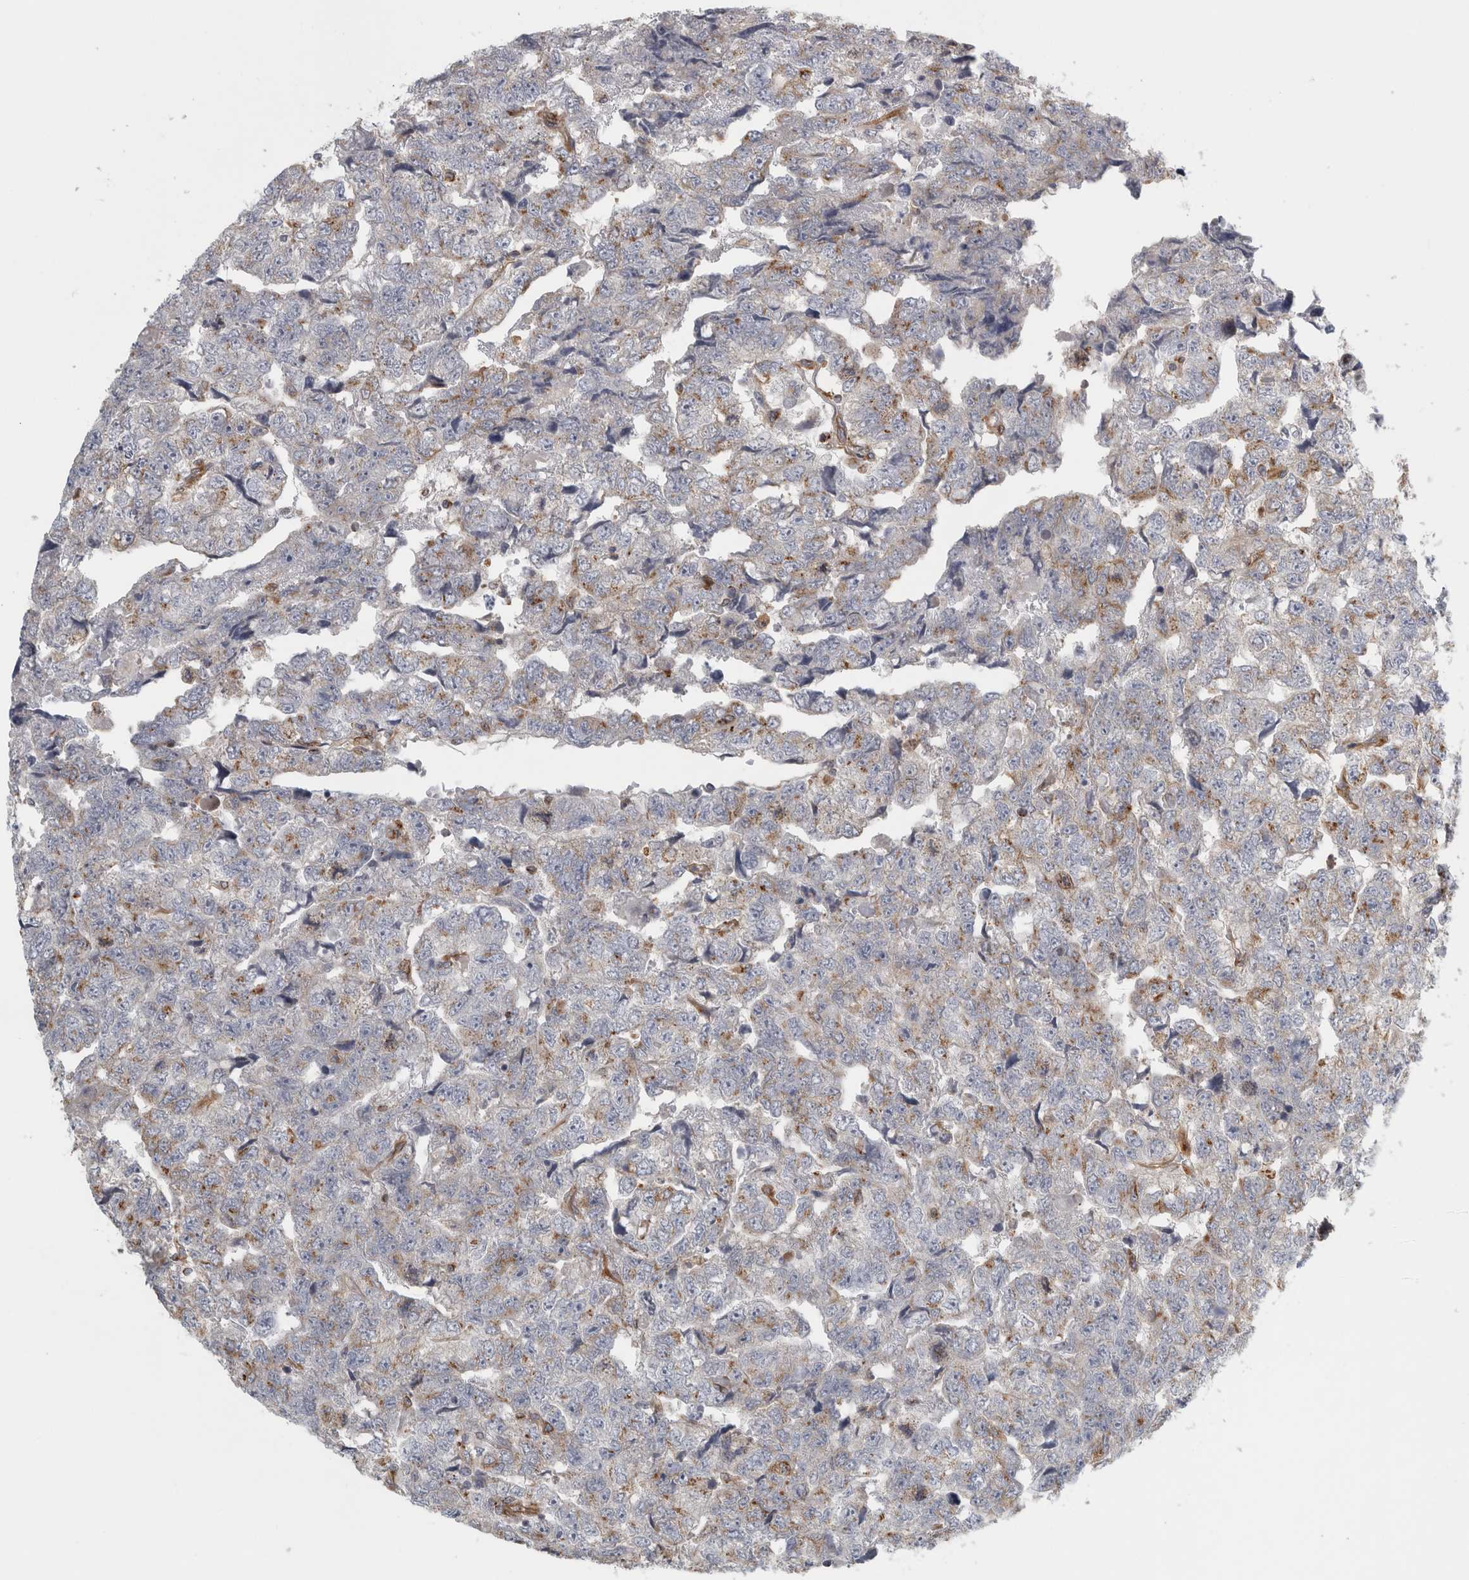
{"staining": {"intensity": "weak", "quantity": "25%-75%", "location": "cytoplasmic/membranous"}, "tissue": "testis cancer", "cell_type": "Tumor cells", "image_type": "cancer", "snomed": [{"axis": "morphology", "description": "Carcinoma, Embryonal, NOS"}, {"axis": "topography", "description": "Testis"}], "caption": "Protein expression analysis of human testis cancer (embryonal carcinoma) reveals weak cytoplasmic/membranous positivity in approximately 25%-75% of tumor cells. (Brightfield microscopy of DAB IHC at high magnification).", "gene": "PEX6", "patient": {"sex": "male", "age": 36}}